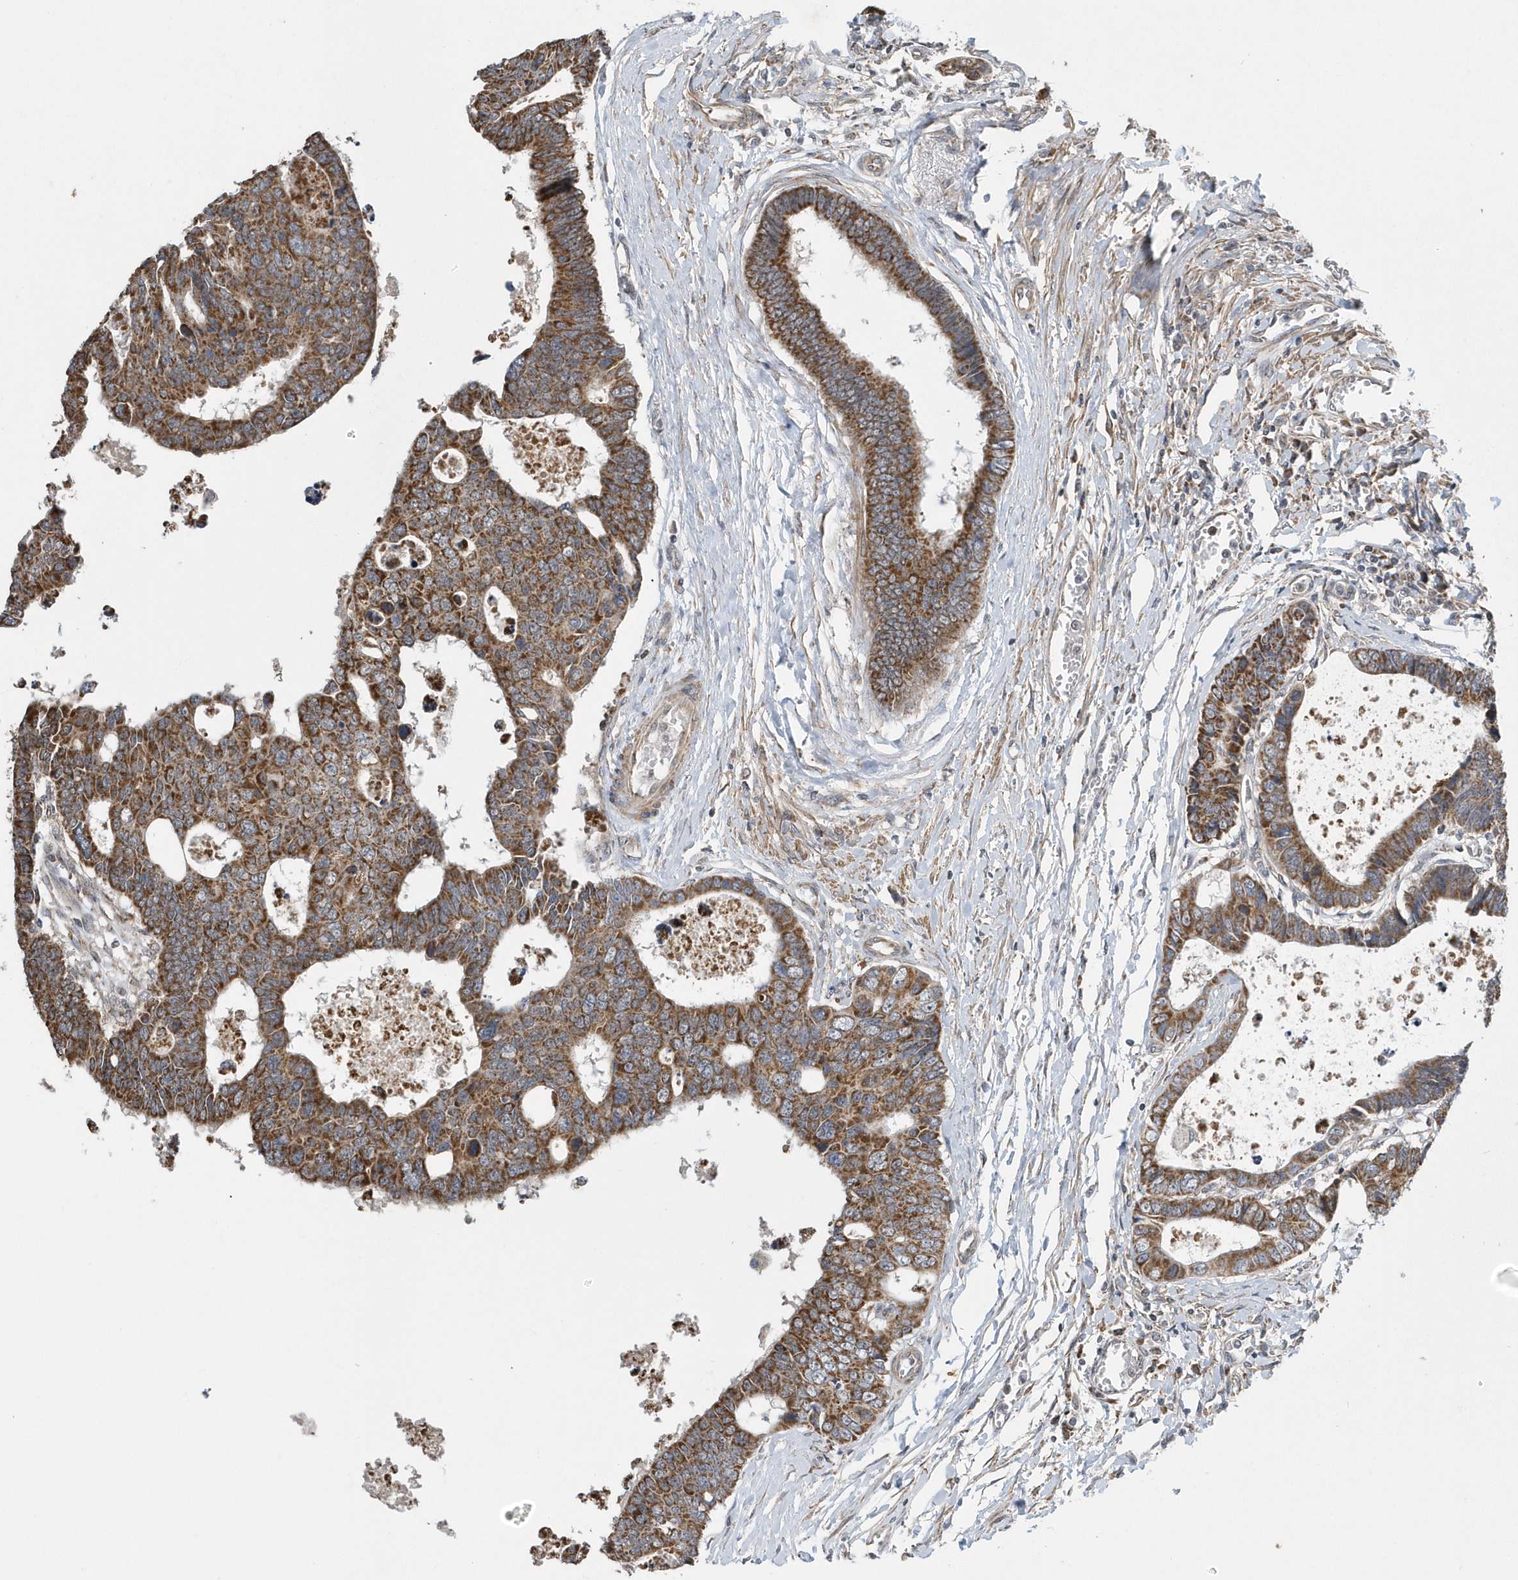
{"staining": {"intensity": "moderate", "quantity": ">75%", "location": "cytoplasmic/membranous"}, "tissue": "colorectal cancer", "cell_type": "Tumor cells", "image_type": "cancer", "snomed": [{"axis": "morphology", "description": "Adenocarcinoma, NOS"}, {"axis": "topography", "description": "Rectum"}], "caption": "High-power microscopy captured an immunohistochemistry image of colorectal cancer (adenocarcinoma), revealing moderate cytoplasmic/membranous expression in approximately >75% of tumor cells.", "gene": "SLX9", "patient": {"sex": "male", "age": 84}}